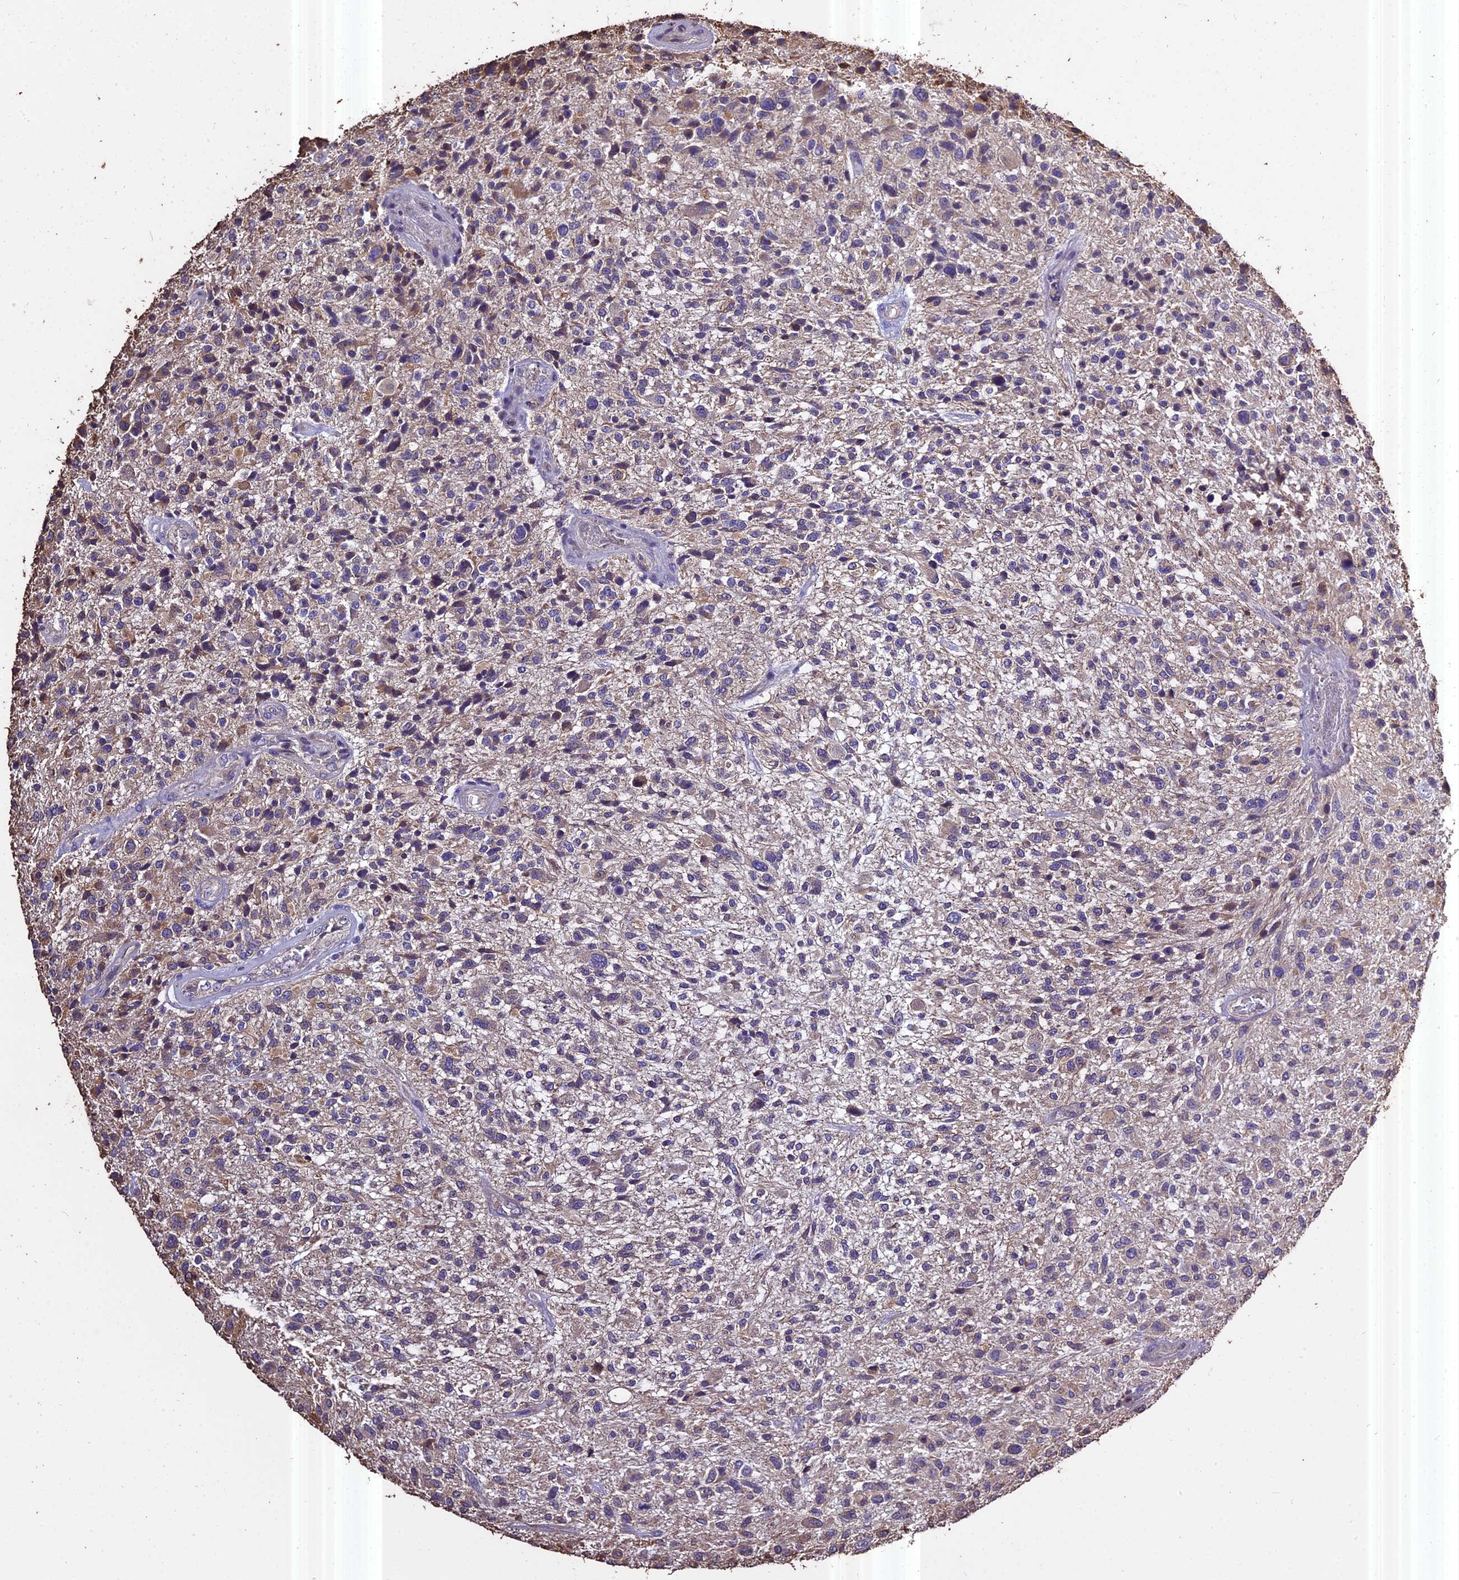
{"staining": {"intensity": "negative", "quantity": "none", "location": "none"}, "tissue": "glioma", "cell_type": "Tumor cells", "image_type": "cancer", "snomed": [{"axis": "morphology", "description": "Glioma, malignant, High grade"}, {"axis": "topography", "description": "Brain"}], "caption": "Image shows no significant protein staining in tumor cells of glioma. The staining is performed using DAB (3,3'-diaminobenzidine) brown chromogen with nuclei counter-stained in using hematoxylin.", "gene": "PGPEP1L", "patient": {"sex": "male", "age": 47}}